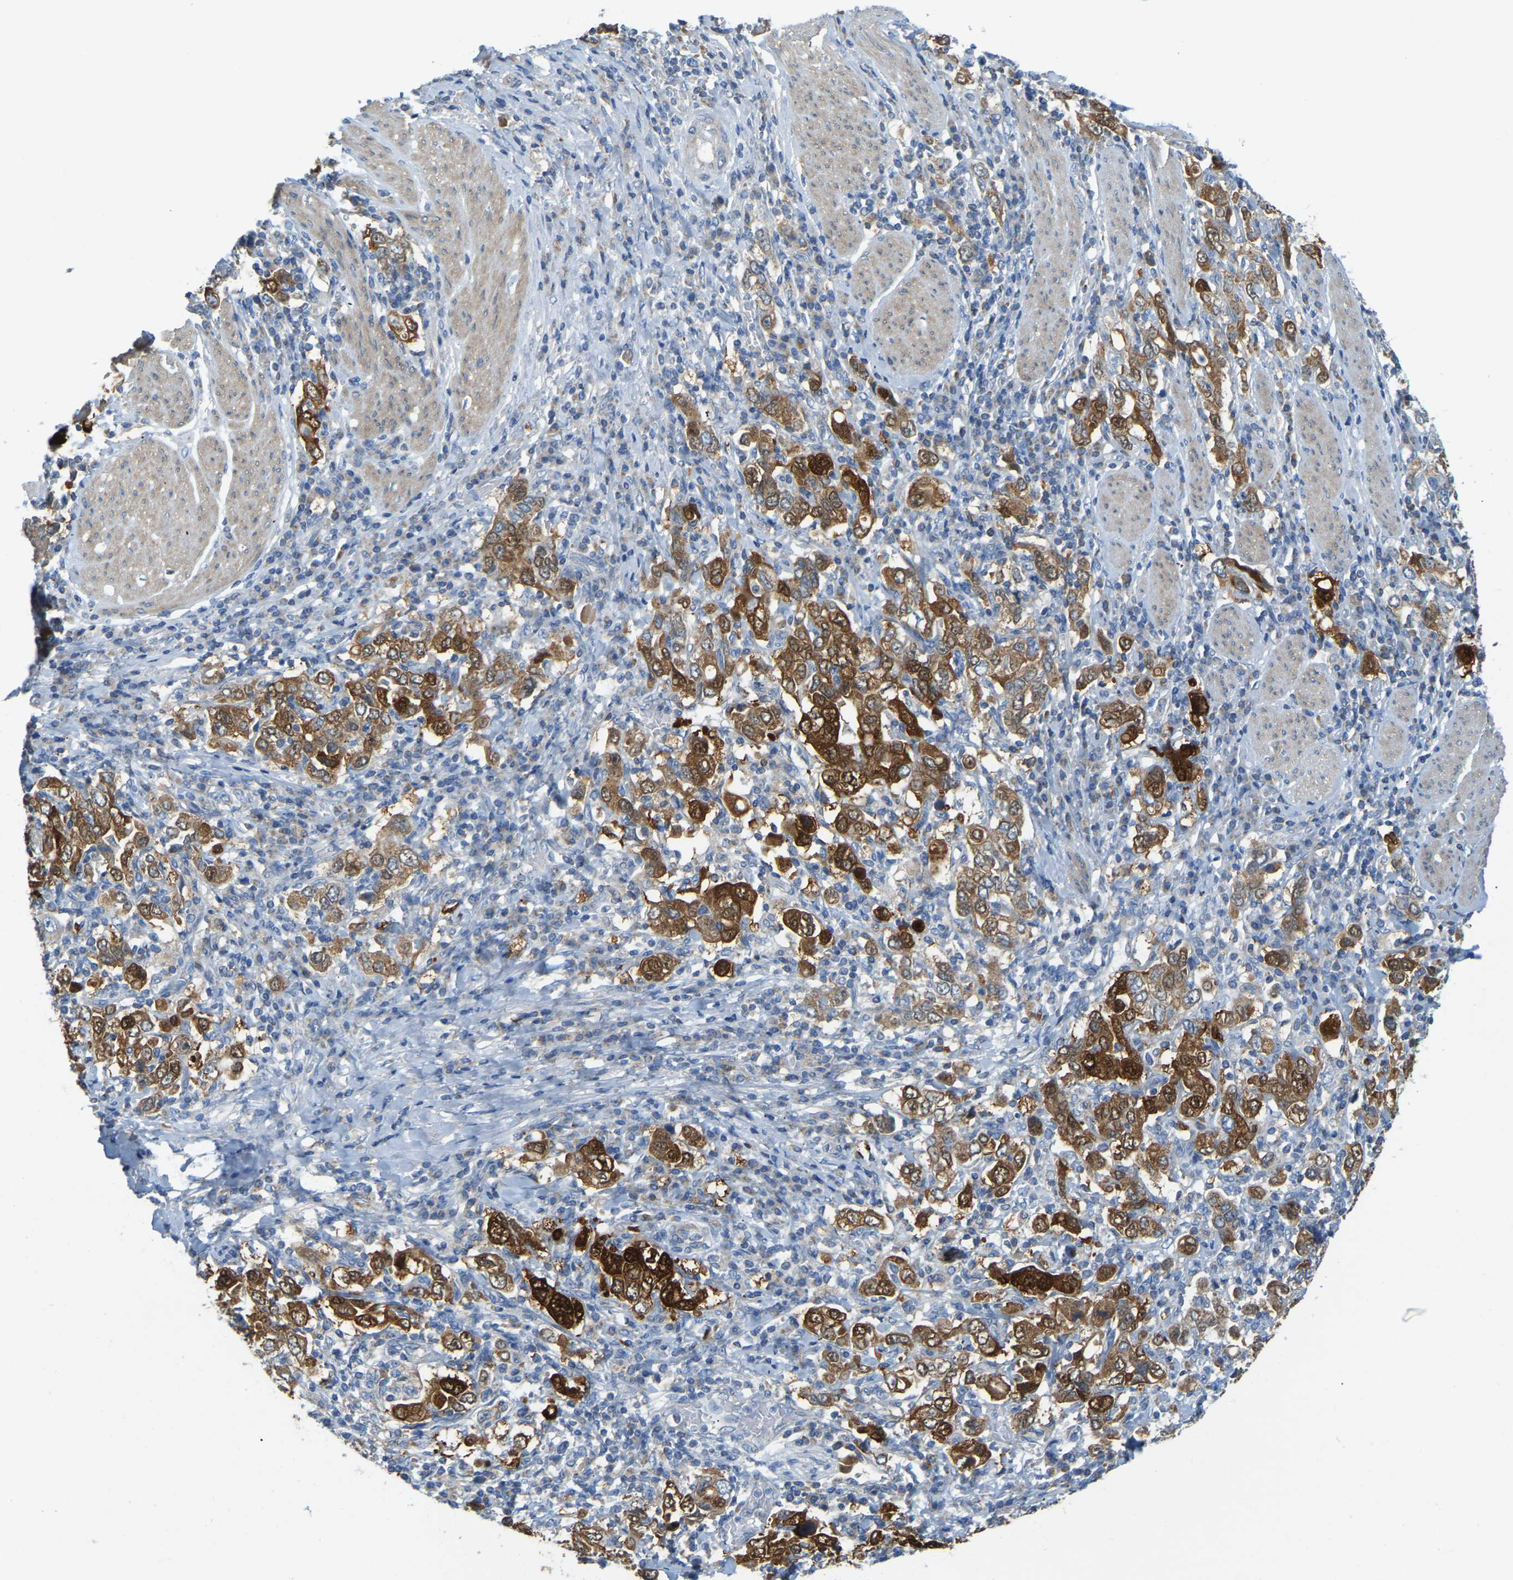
{"staining": {"intensity": "strong", "quantity": ">75%", "location": "cytoplasmic/membranous,nuclear"}, "tissue": "stomach cancer", "cell_type": "Tumor cells", "image_type": "cancer", "snomed": [{"axis": "morphology", "description": "Adenocarcinoma, NOS"}, {"axis": "topography", "description": "Stomach, upper"}], "caption": "Immunohistochemical staining of human stomach cancer reveals high levels of strong cytoplasmic/membranous and nuclear expression in about >75% of tumor cells. (Brightfield microscopy of DAB IHC at high magnification).", "gene": "GDA", "patient": {"sex": "male", "age": 62}}